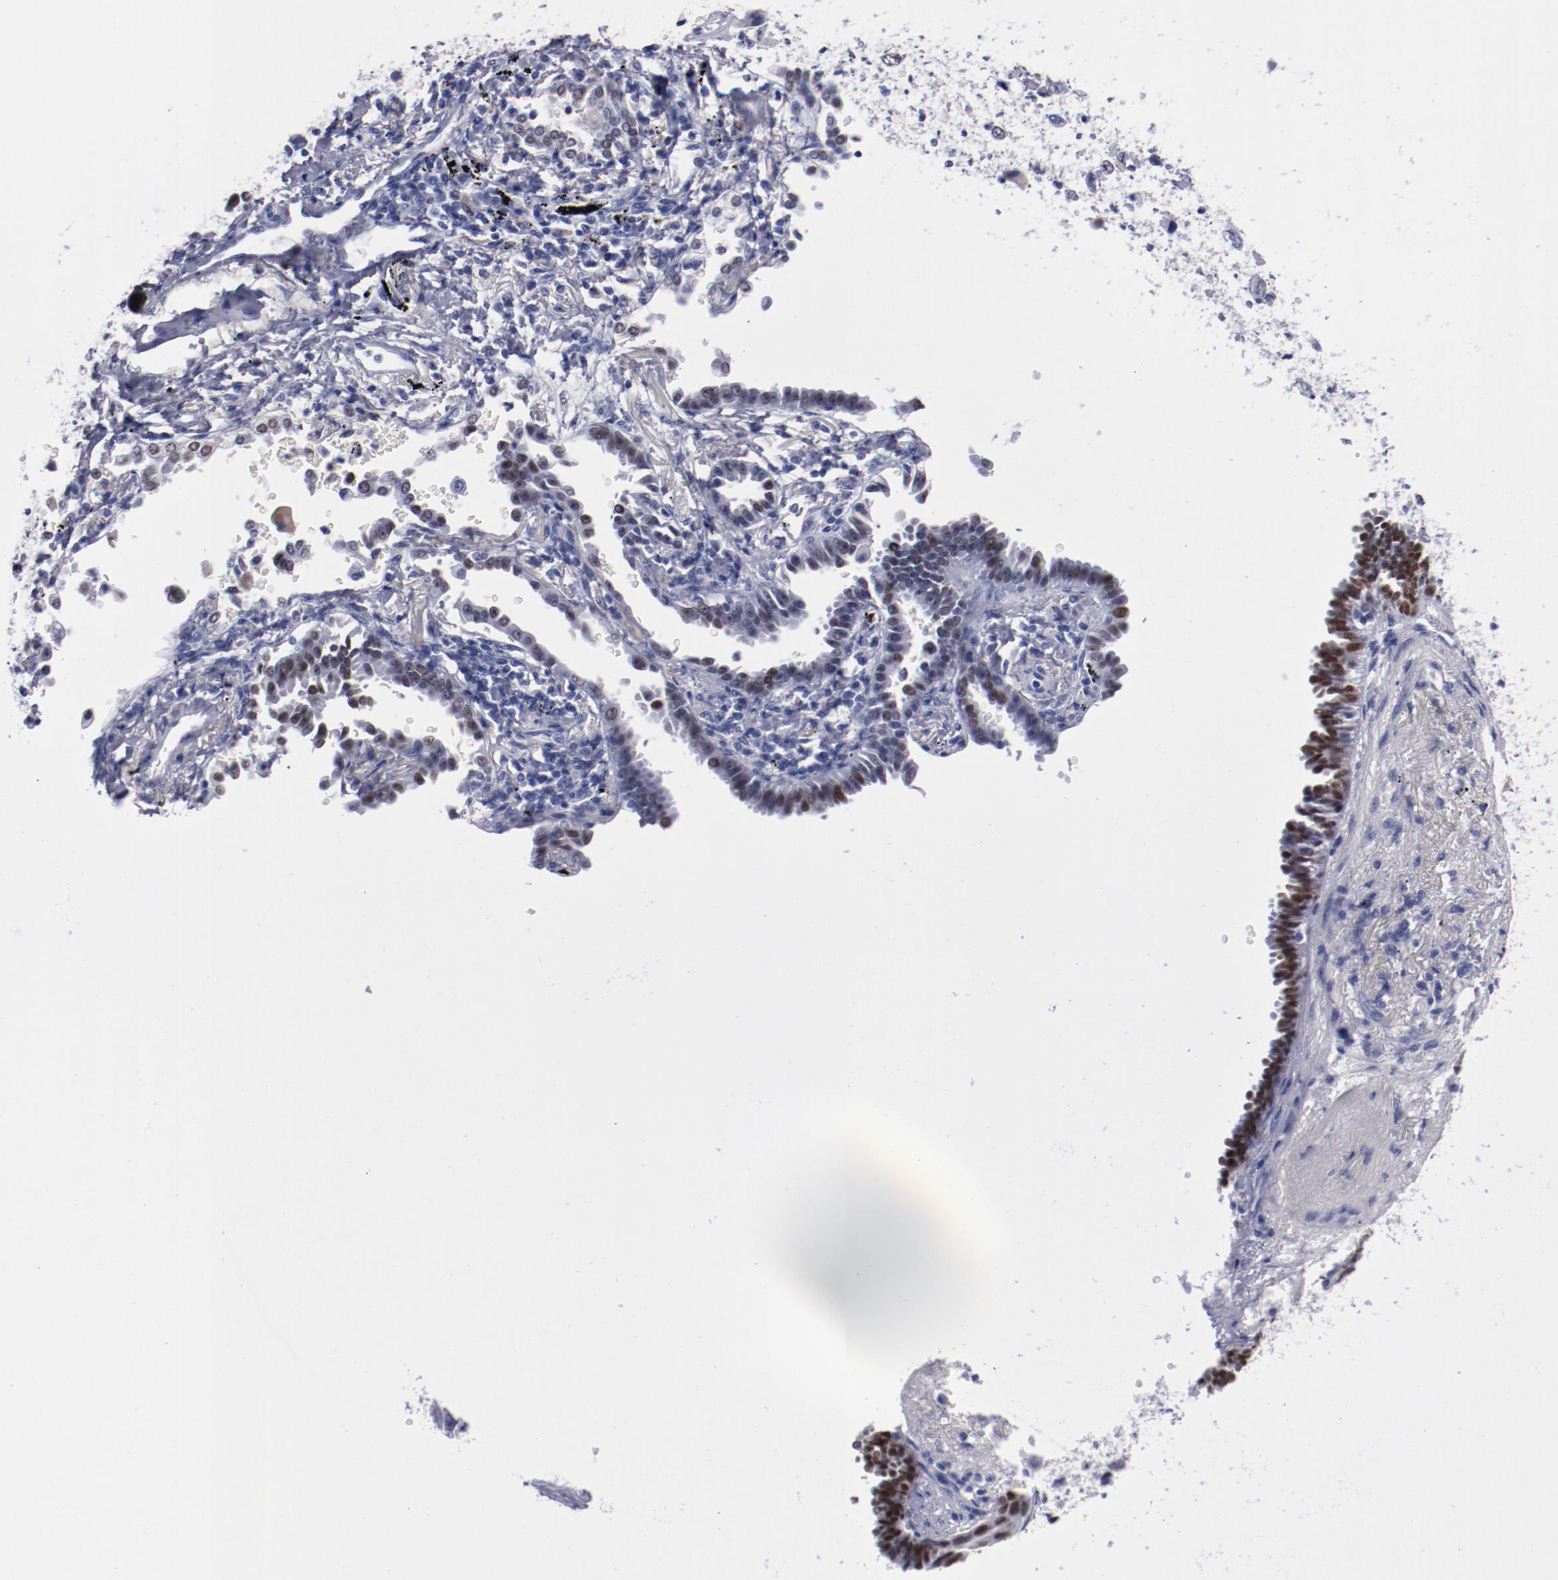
{"staining": {"intensity": "moderate", "quantity": "25%-75%", "location": "nuclear"}, "tissue": "lung cancer", "cell_type": "Tumor cells", "image_type": "cancer", "snomed": [{"axis": "morphology", "description": "Adenocarcinoma, NOS"}, {"axis": "topography", "description": "Lung"}], "caption": "A brown stain highlights moderate nuclear positivity of a protein in human lung adenocarcinoma tumor cells.", "gene": "HNF1B", "patient": {"sex": "female", "age": 64}}